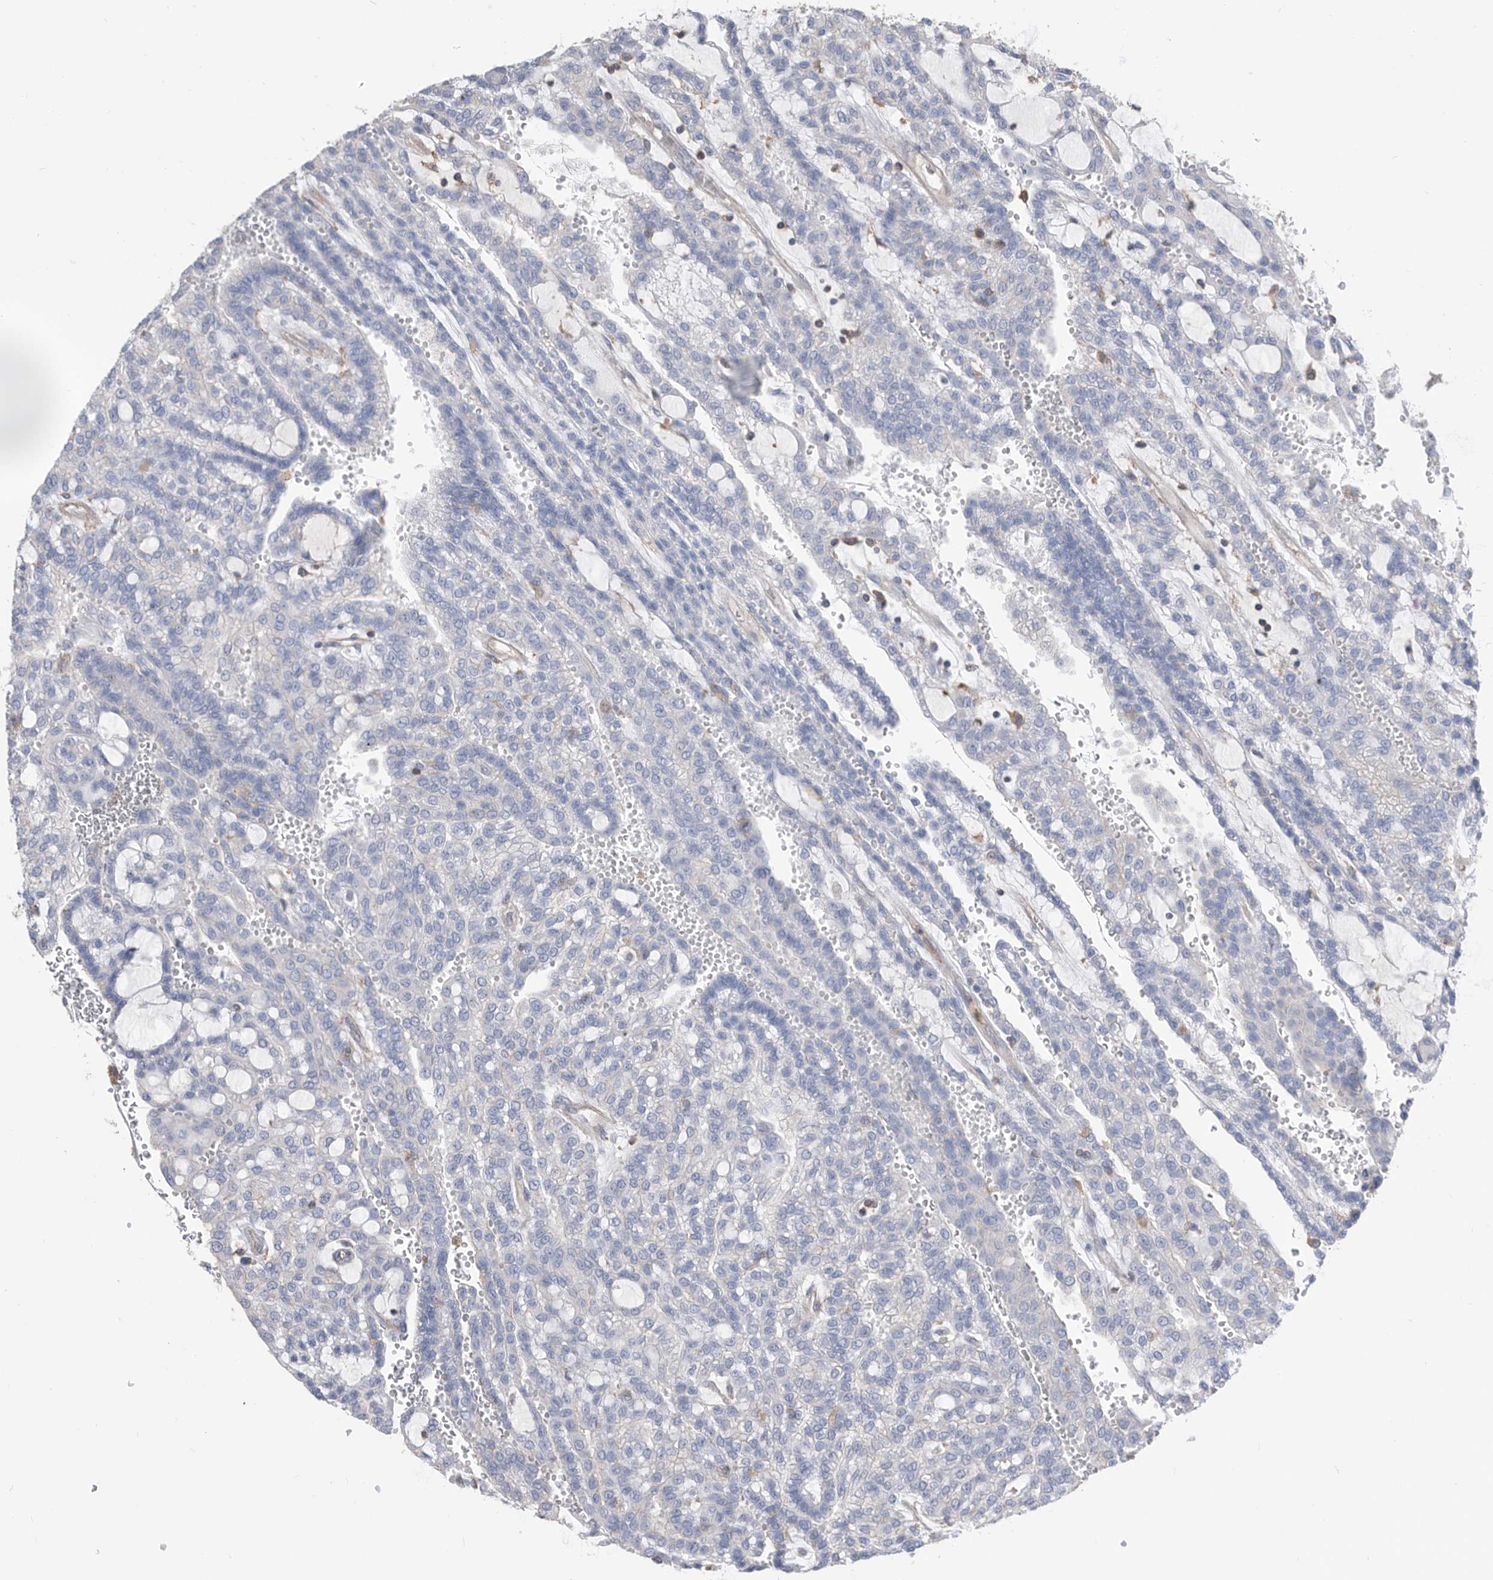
{"staining": {"intensity": "negative", "quantity": "none", "location": "none"}, "tissue": "renal cancer", "cell_type": "Tumor cells", "image_type": "cancer", "snomed": [{"axis": "morphology", "description": "Adenocarcinoma, NOS"}, {"axis": "topography", "description": "Kidney"}], "caption": "Immunohistochemistry (IHC) of human renal cancer (adenocarcinoma) demonstrates no positivity in tumor cells.", "gene": "MS4A4A", "patient": {"sex": "male", "age": 63}}